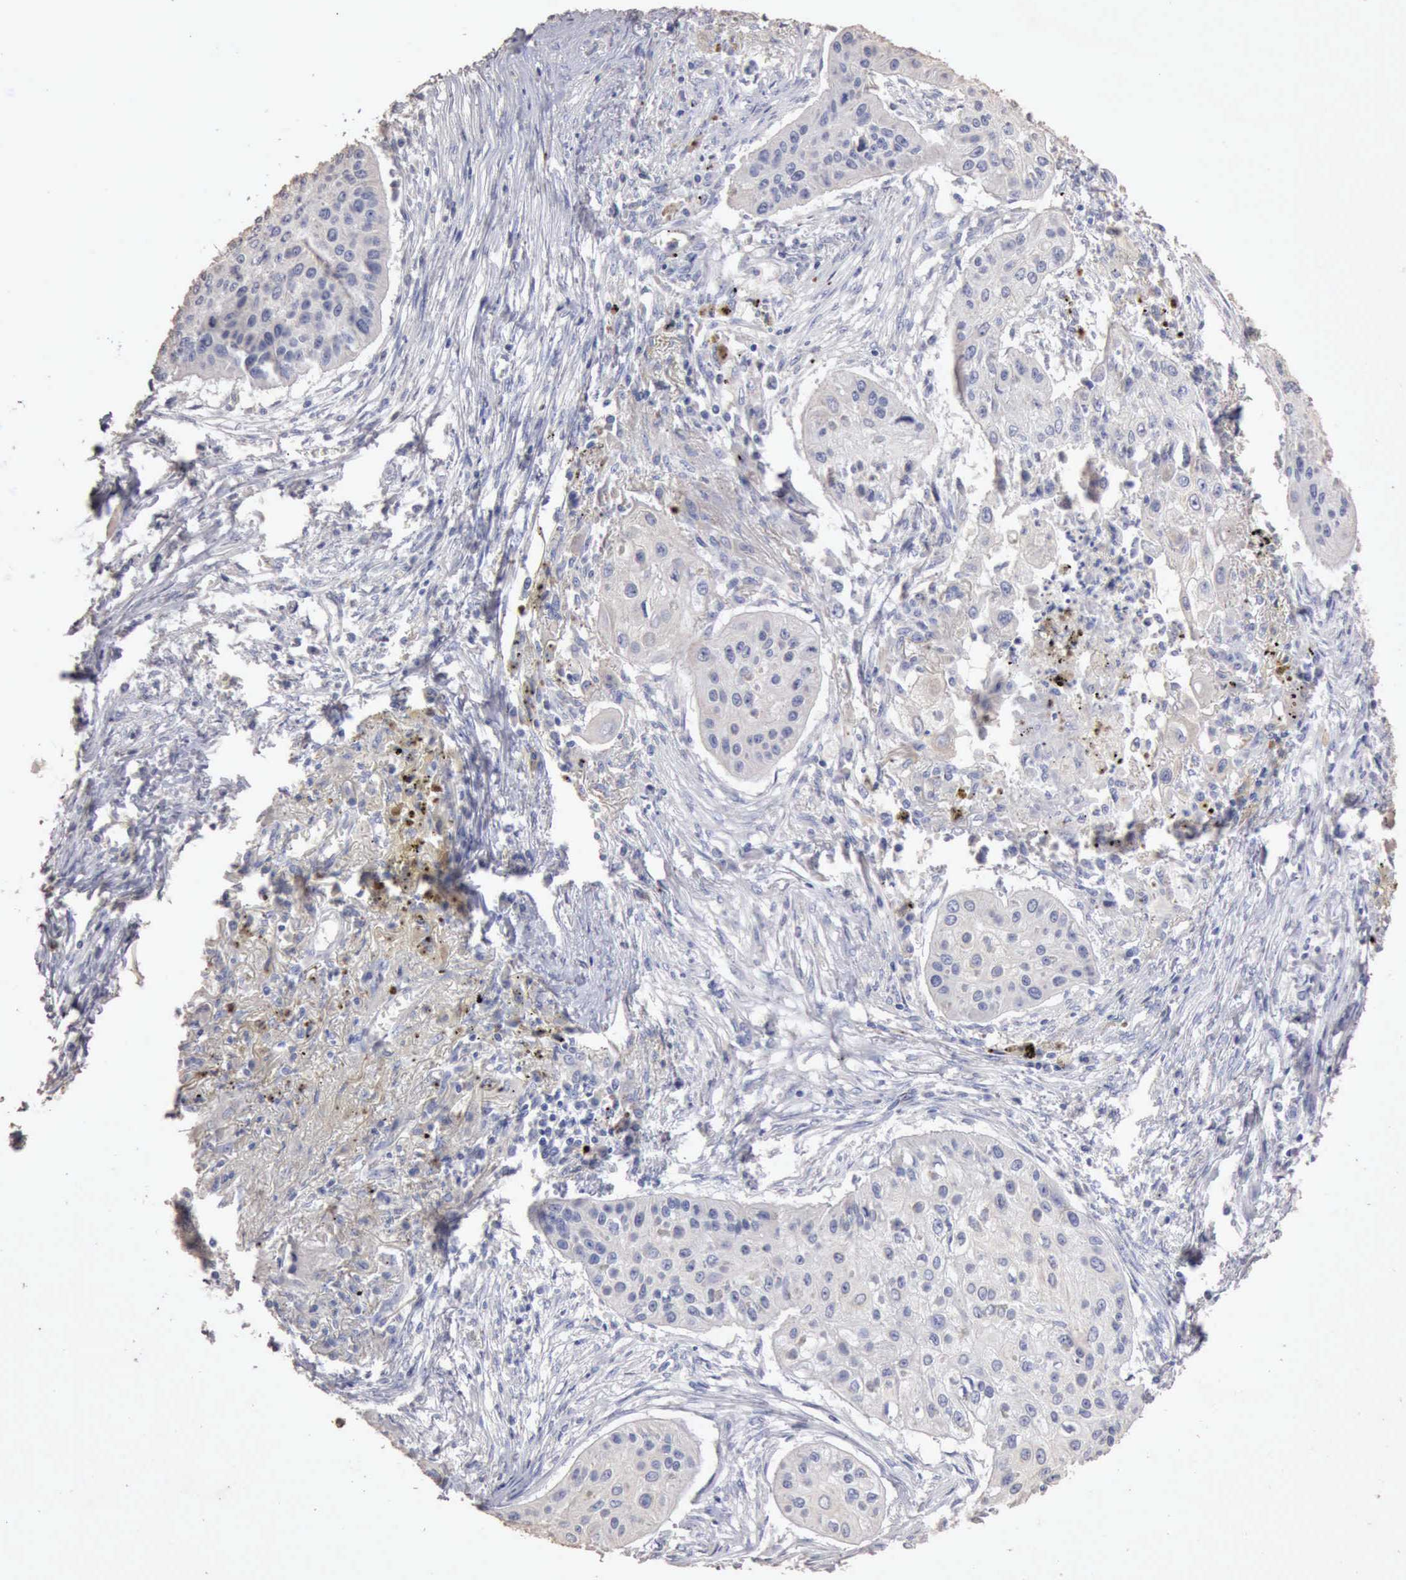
{"staining": {"intensity": "negative", "quantity": "none", "location": "none"}, "tissue": "lung cancer", "cell_type": "Tumor cells", "image_type": "cancer", "snomed": [{"axis": "morphology", "description": "Squamous cell carcinoma, NOS"}, {"axis": "topography", "description": "Lung"}], "caption": "This is an immunohistochemistry (IHC) micrograph of human lung cancer. There is no staining in tumor cells.", "gene": "KRT6B", "patient": {"sex": "male", "age": 71}}